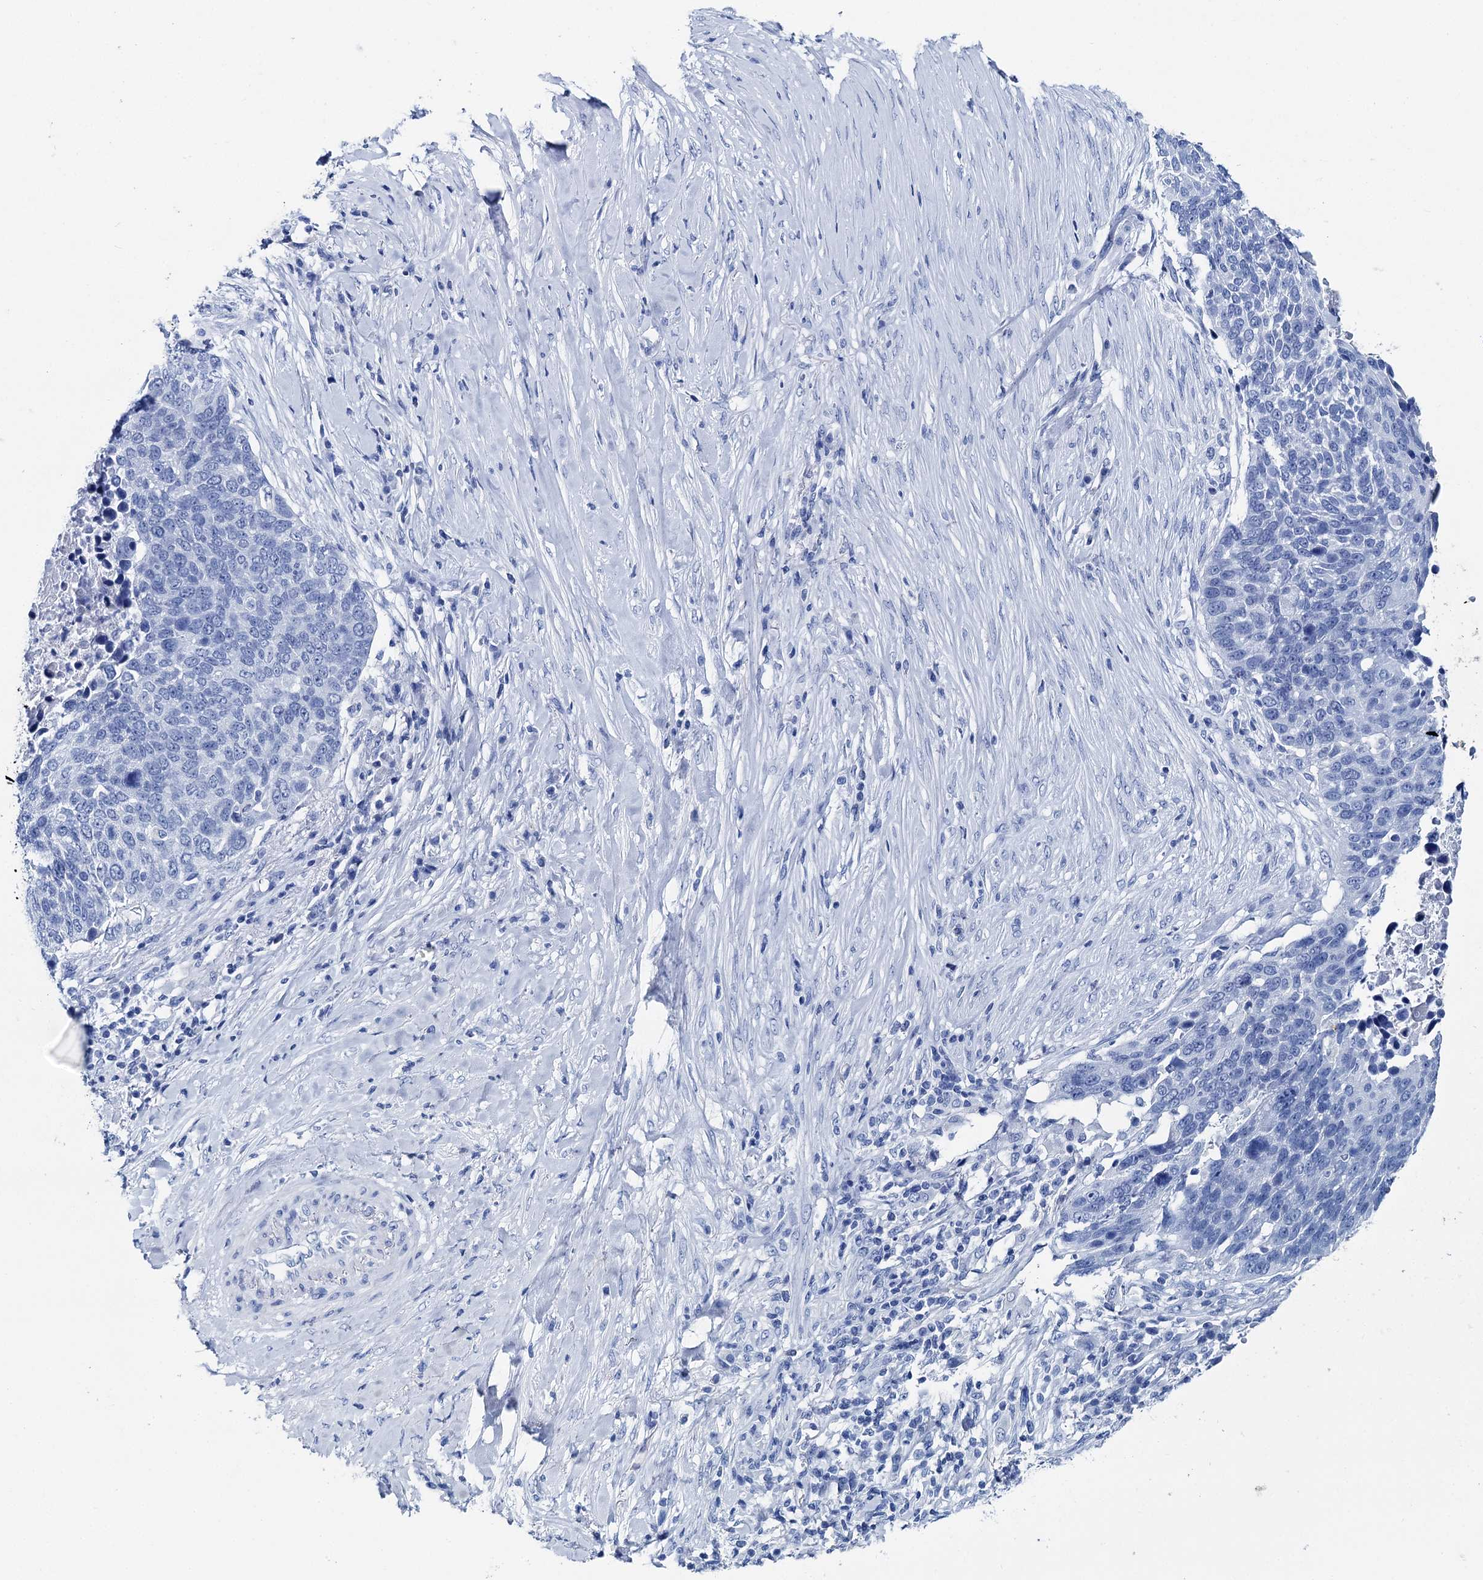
{"staining": {"intensity": "negative", "quantity": "none", "location": "none"}, "tissue": "lung cancer", "cell_type": "Tumor cells", "image_type": "cancer", "snomed": [{"axis": "morphology", "description": "Normal tissue, NOS"}, {"axis": "morphology", "description": "Squamous cell carcinoma, NOS"}, {"axis": "topography", "description": "Lymph node"}, {"axis": "topography", "description": "Lung"}], "caption": "Immunohistochemical staining of human squamous cell carcinoma (lung) displays no significant positivity in tumor cells.", "gene": "BRINP1", "patient": {"sex": "male", "age": 66}}